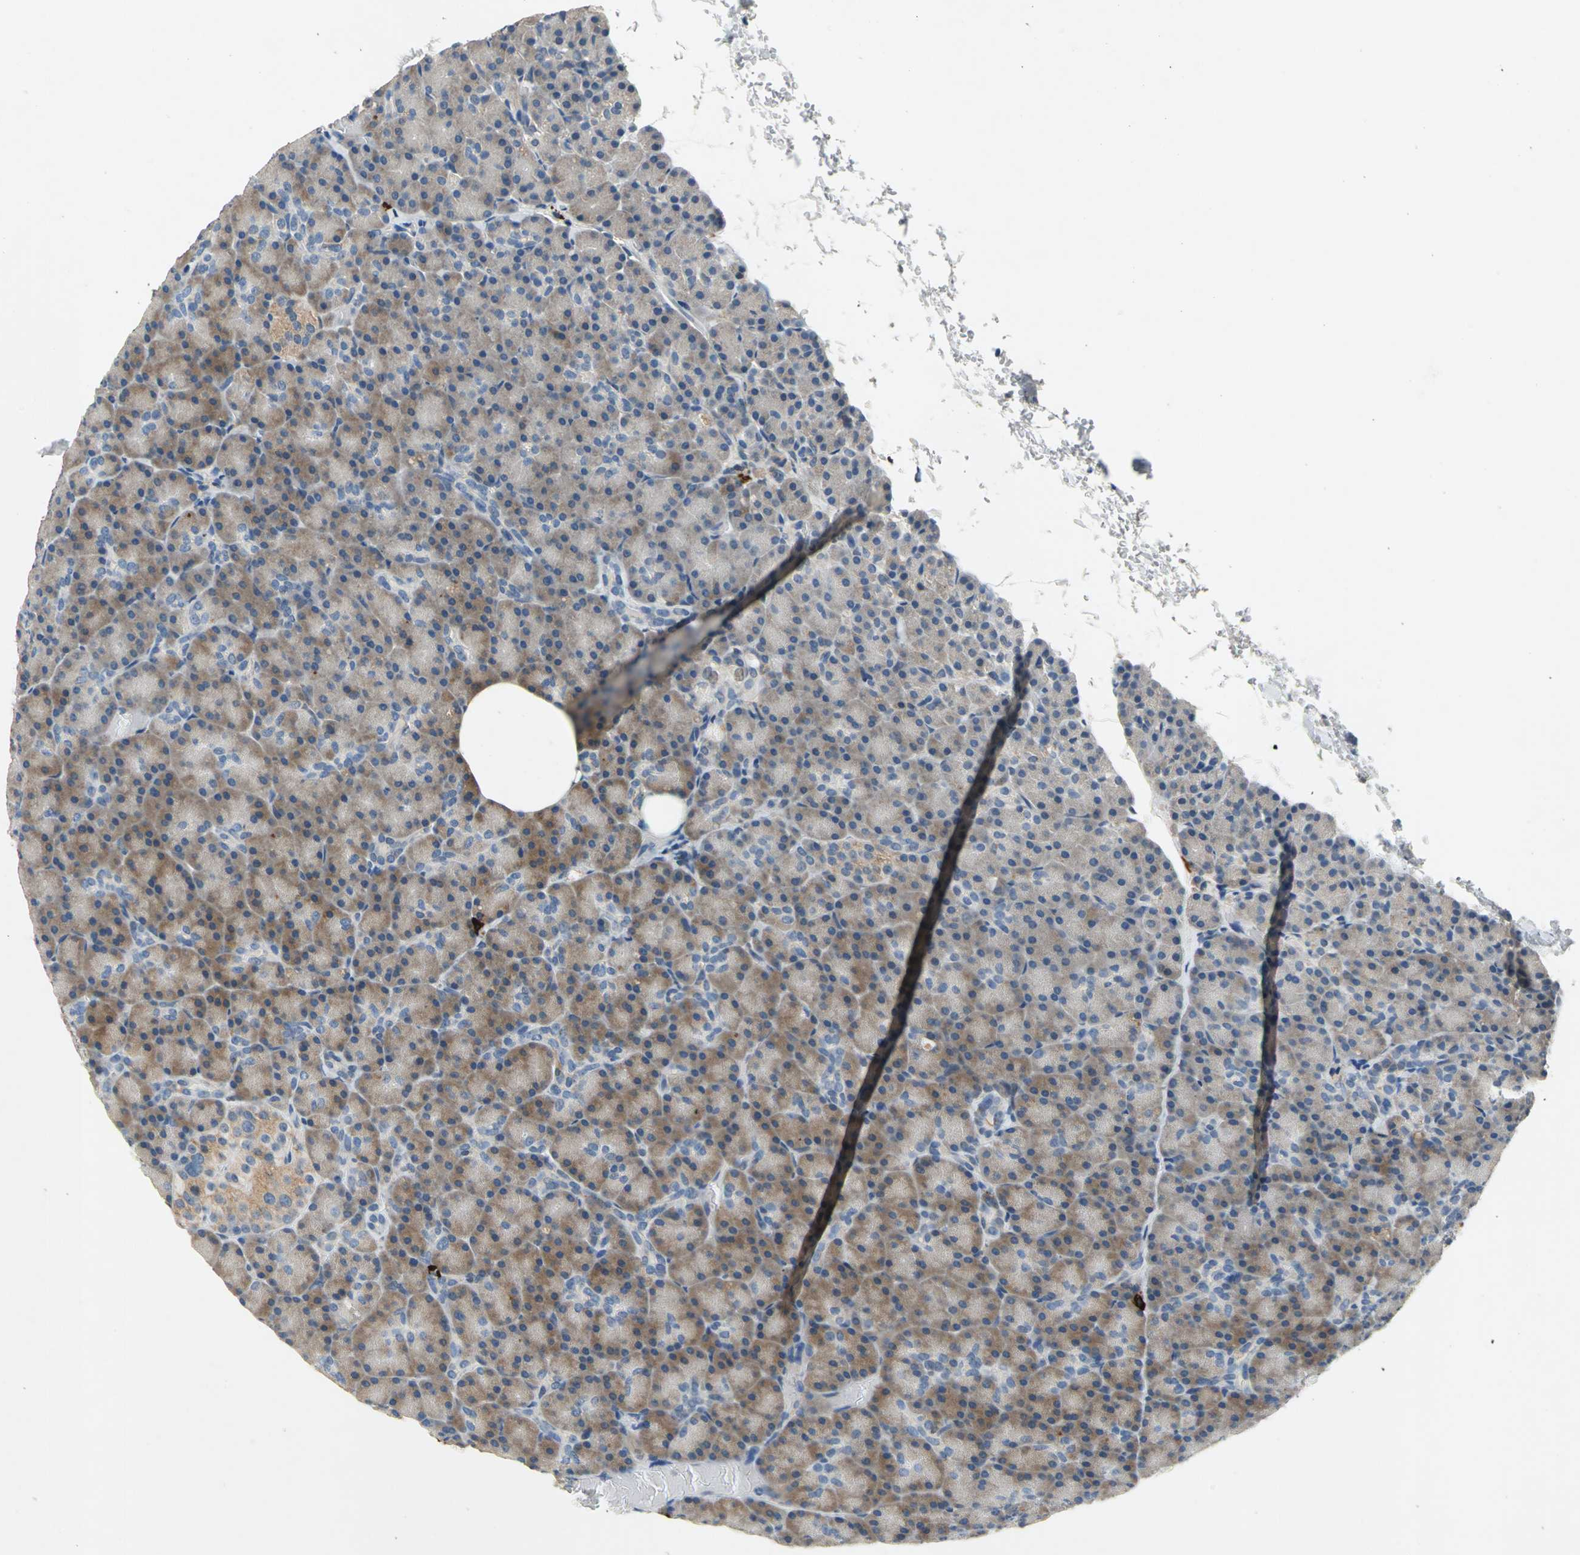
{"staining": {"intensity": "moderate", "quantity": ">75%", "location": "cytoplasmic/membranous"}, "tissue": "pancreas", "cell_type": "Exocrine glandular cells", "image_type": "normal", "snomed": [{"axis": "morphology", "description": "Normal tissue, NOS"}, {"axis": "topography", "description": "Pancreas"}], "caption": "Approximately >75% of exocrine glandular cells in unremarkable pancreas show moderate cytoplasmic/membranous protein staining as visualized by brown immunohistochemical staining.", "gene": "SLC19A2", "patient": {"sex": "female", "age": 43}}